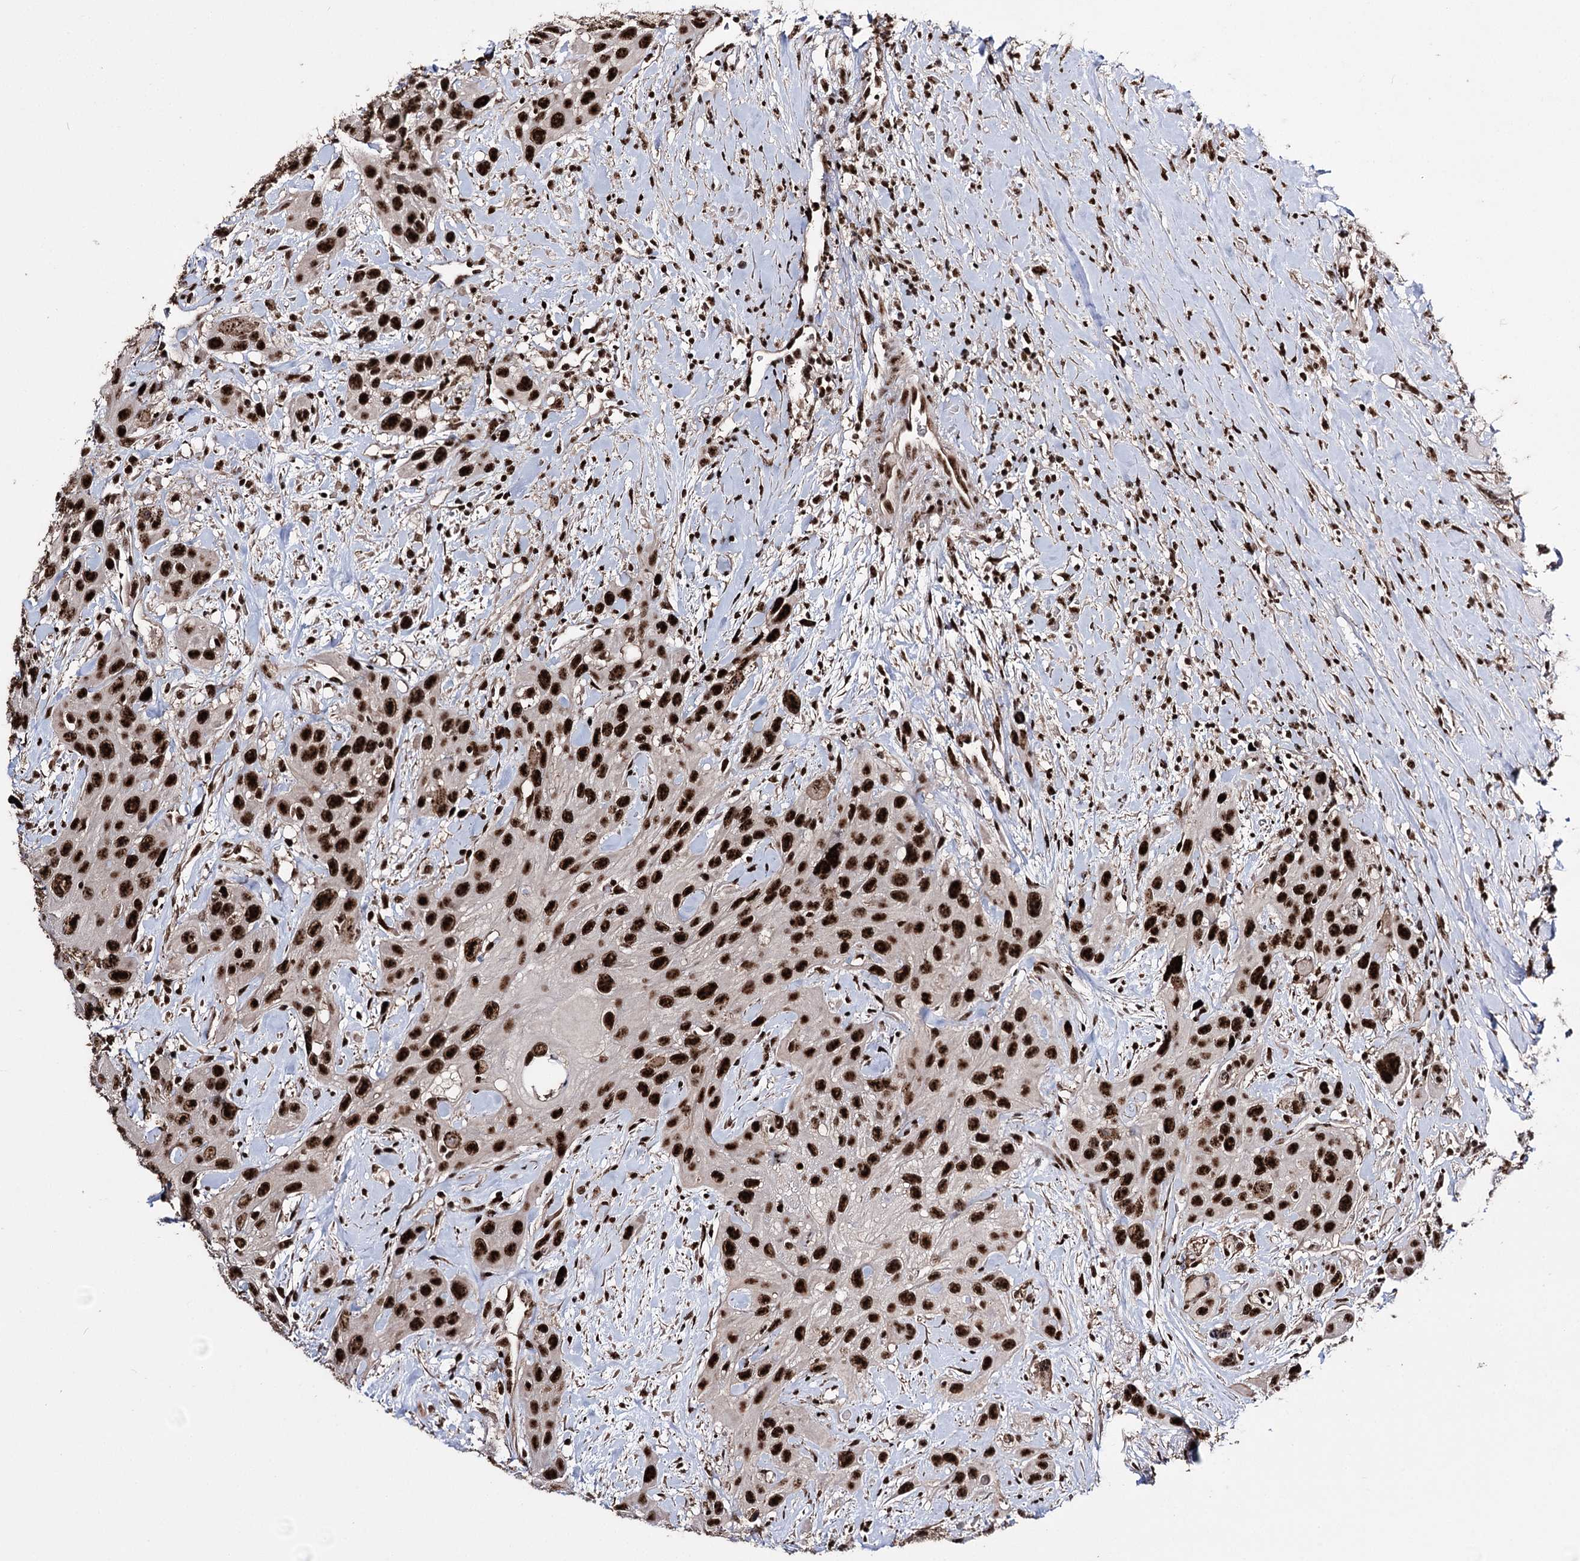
{"staining": {"intensity": "strong", "quantity": ">75%", "location": "nuclear"}, "tissue": "head and neck cancer", "cell_type": "Tumor cells", "image_type": "cancer", "snomed": [{"axis": "morphology", "description": "Squamous cell carcinoma, NOS"}, {"axis": "topography", "description": "Head-Neck"}], "caption": "Head and neck cancer stained for a protein reveals strong nuclear positivity in tumor cells. (IHC, brightfield microscopy, high magnification).", "gene": "PRPF40A", "patient": {"sex": "male", "age": 81}}